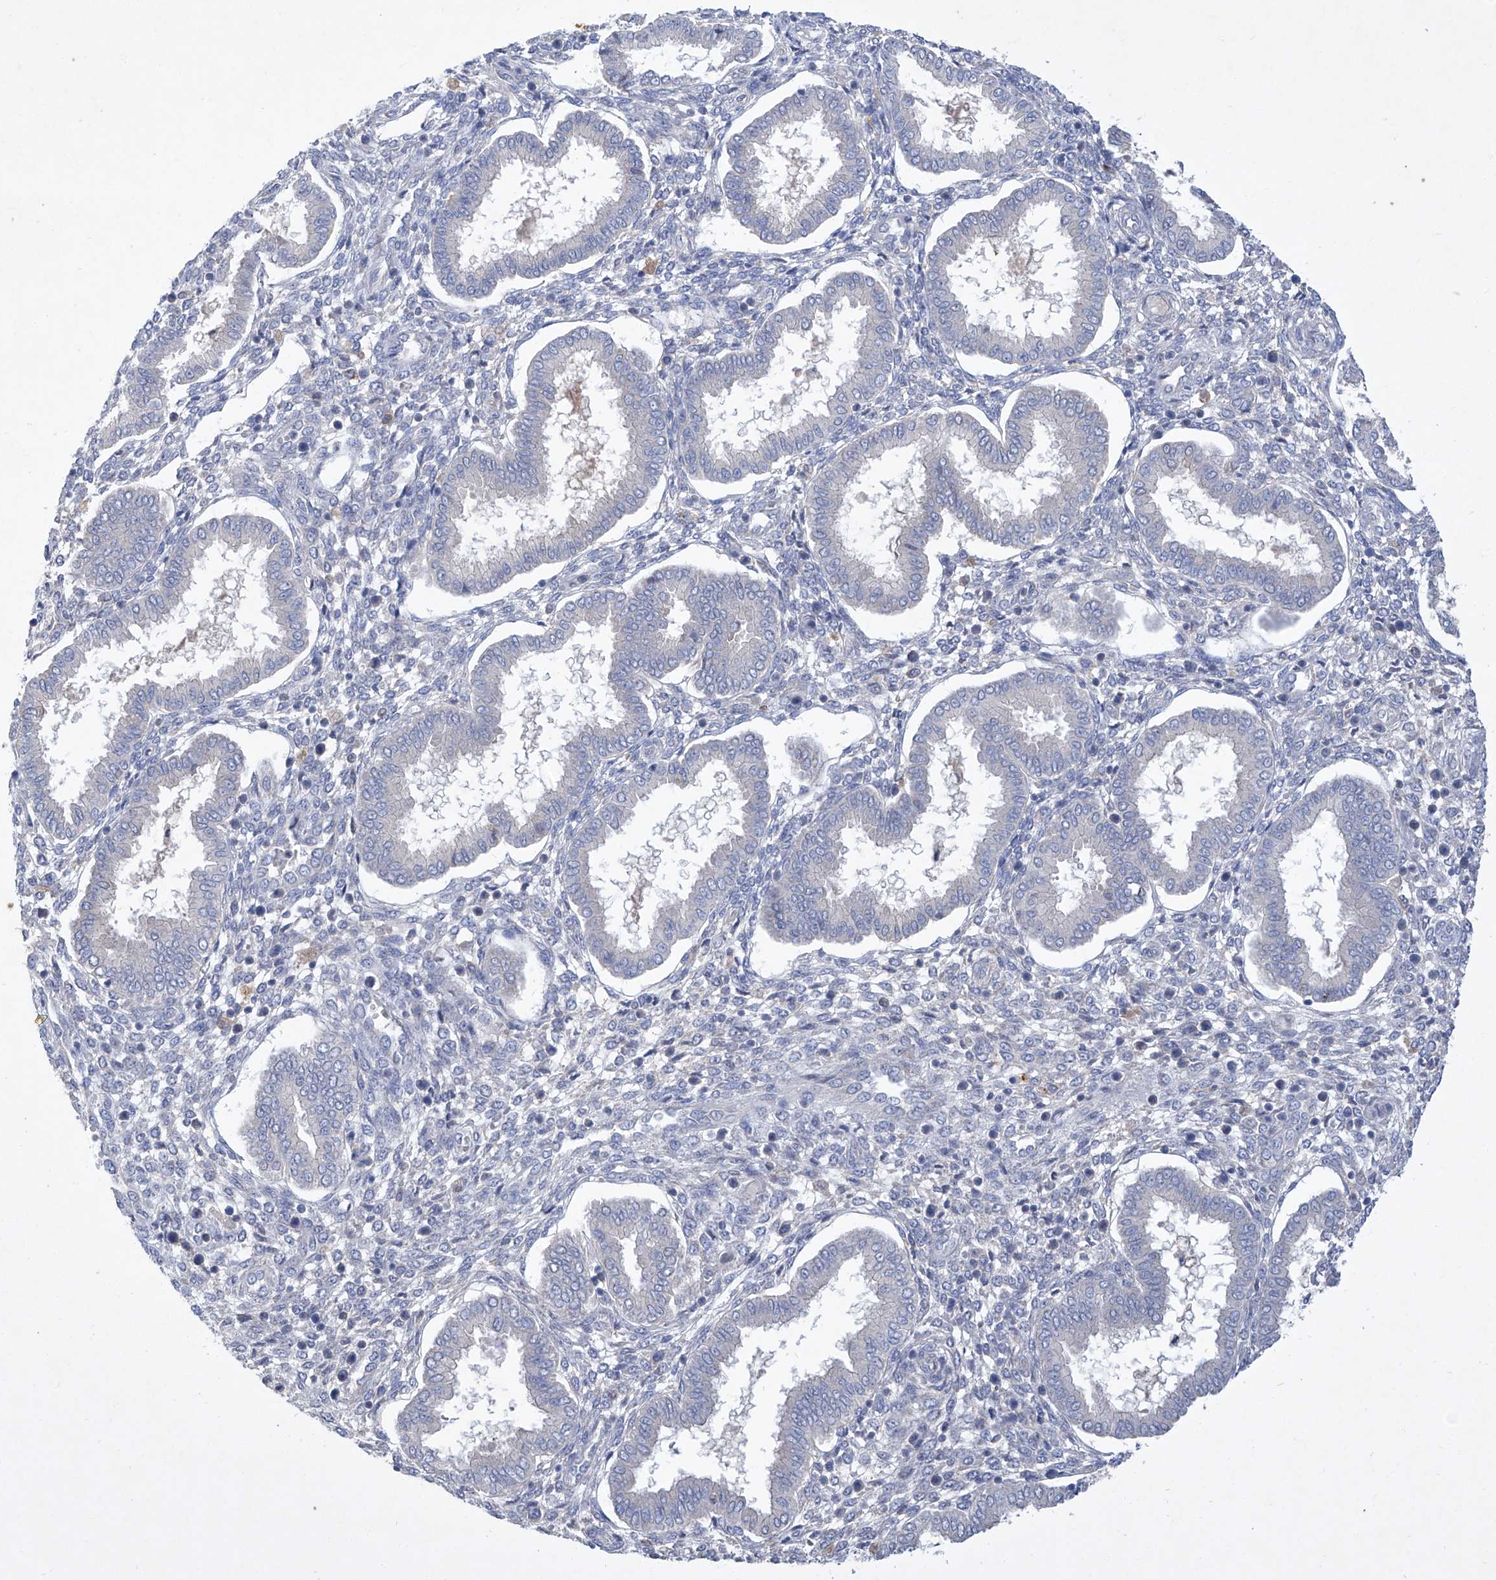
{"staining": {"intensity": "negative", "quantity": "none", "location": "none"}, "tissue": "endometrium", "cell_type": "Cells in endometrial stroma", "image_type": "normal", "snomed": [{"axis": "morphology", "description": "Normal tissue, NOS"}, {"axis": "topography", "description": "Endometrium"}], "caption": "High magnification brightfield microscopy of normal endometrium stained with DAB (brown) and counterstained with hematoxylin (blue): cells in endometrial stroma show no significant expression.", "gene": "SBK2", "patient": {"sex": "female", "age": 24}}